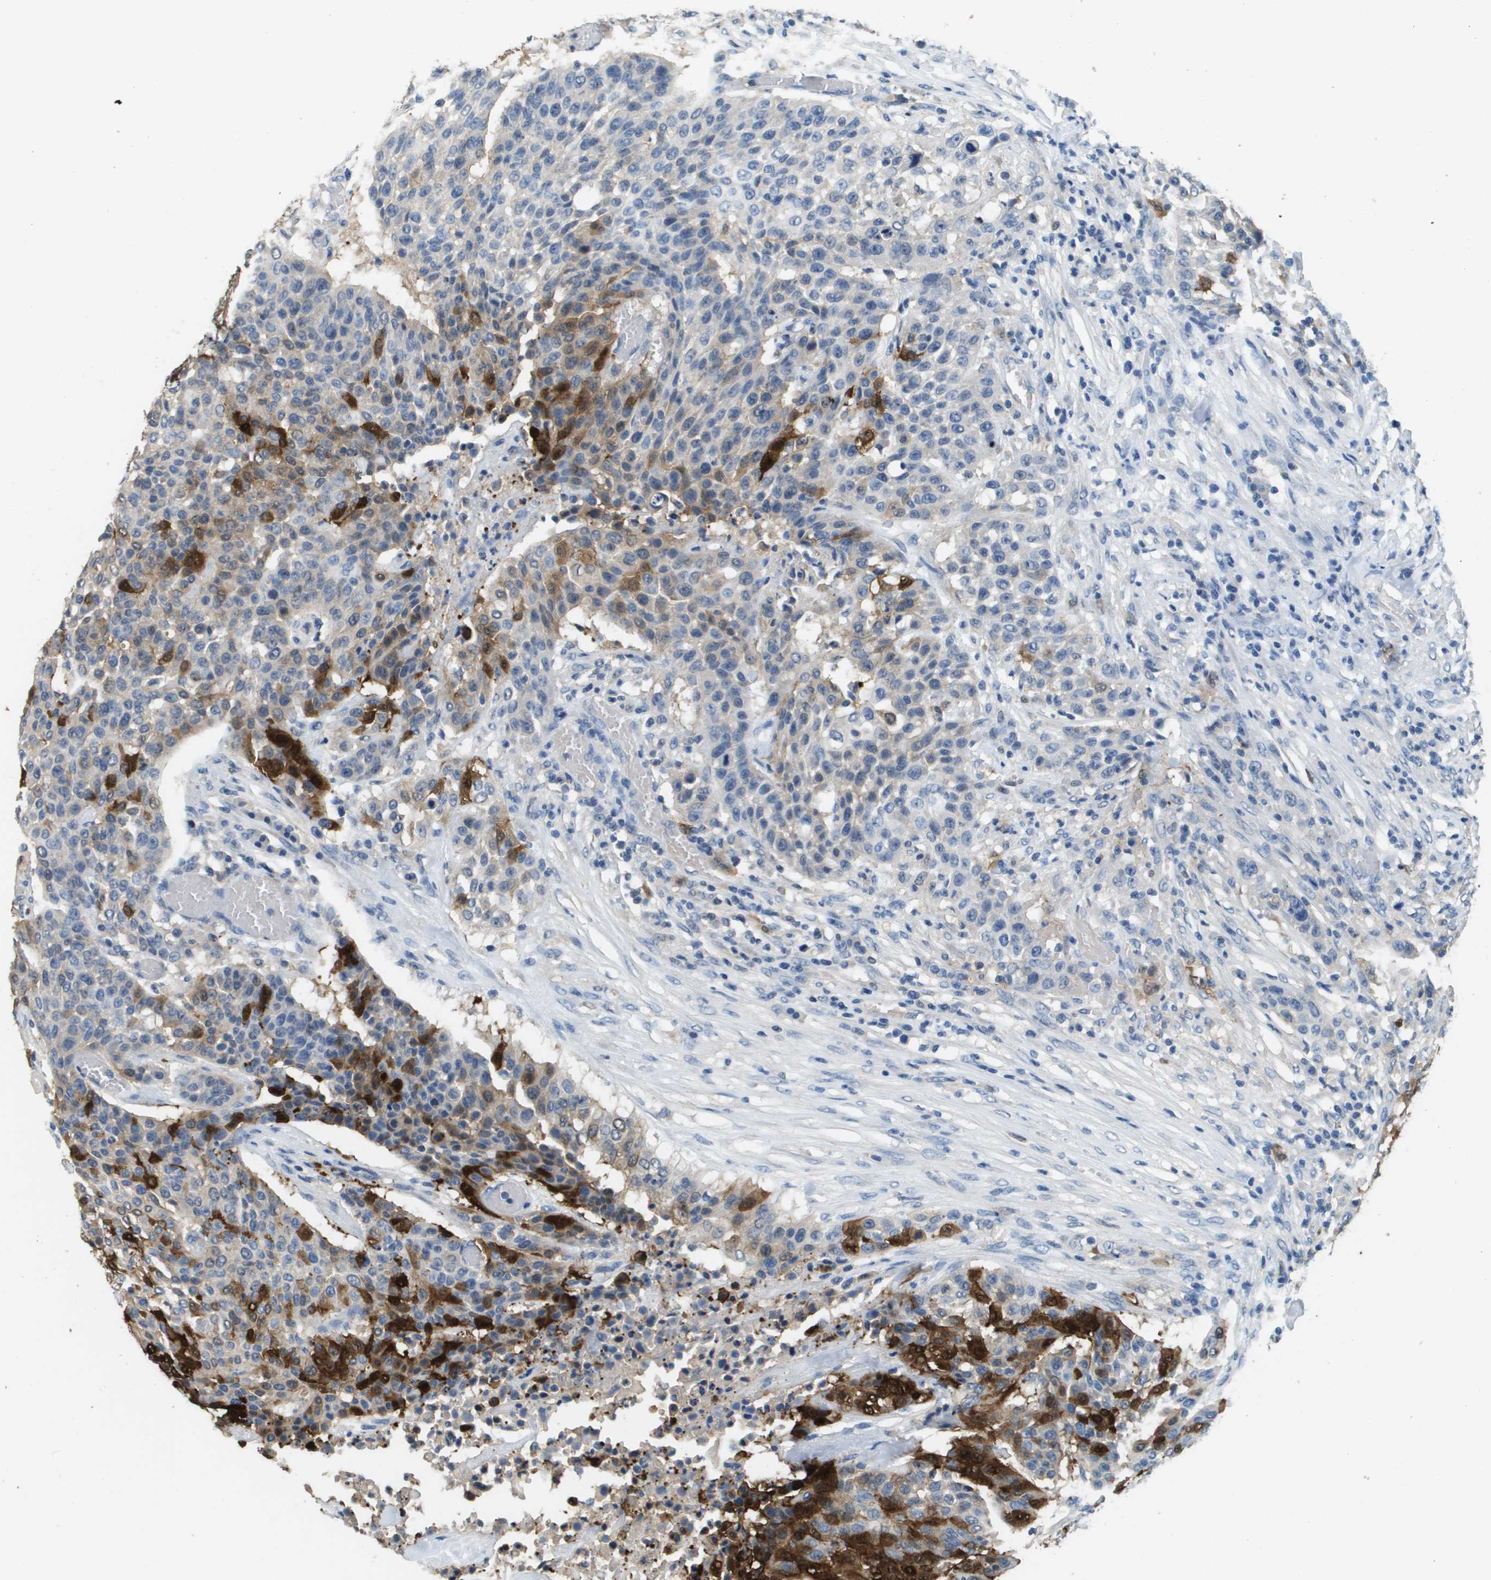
{"staining": {"intensity": "strong", "quantity": "<25%", "location": "cytoplasmic/membranous"}, "tissue": "urothelial cancer", "cell_type": "Tumor cells", "image_type": "cancer", "snomed": [{"axis": "morphology", "description": "Urothelial carcinoma, High grade"}, {"axis": "topography", "description": "Urinary bladder"}], "caption": "High-power microscopy captured an immunohistochemistry (IHC) image of urothelial carcinoma (high-grade), revealing strong cytoplasmic/membranous expression in approximately <25% of tumor cells.", "gene": "FABP5", "patient": {"sex": "male", "age": 74}}